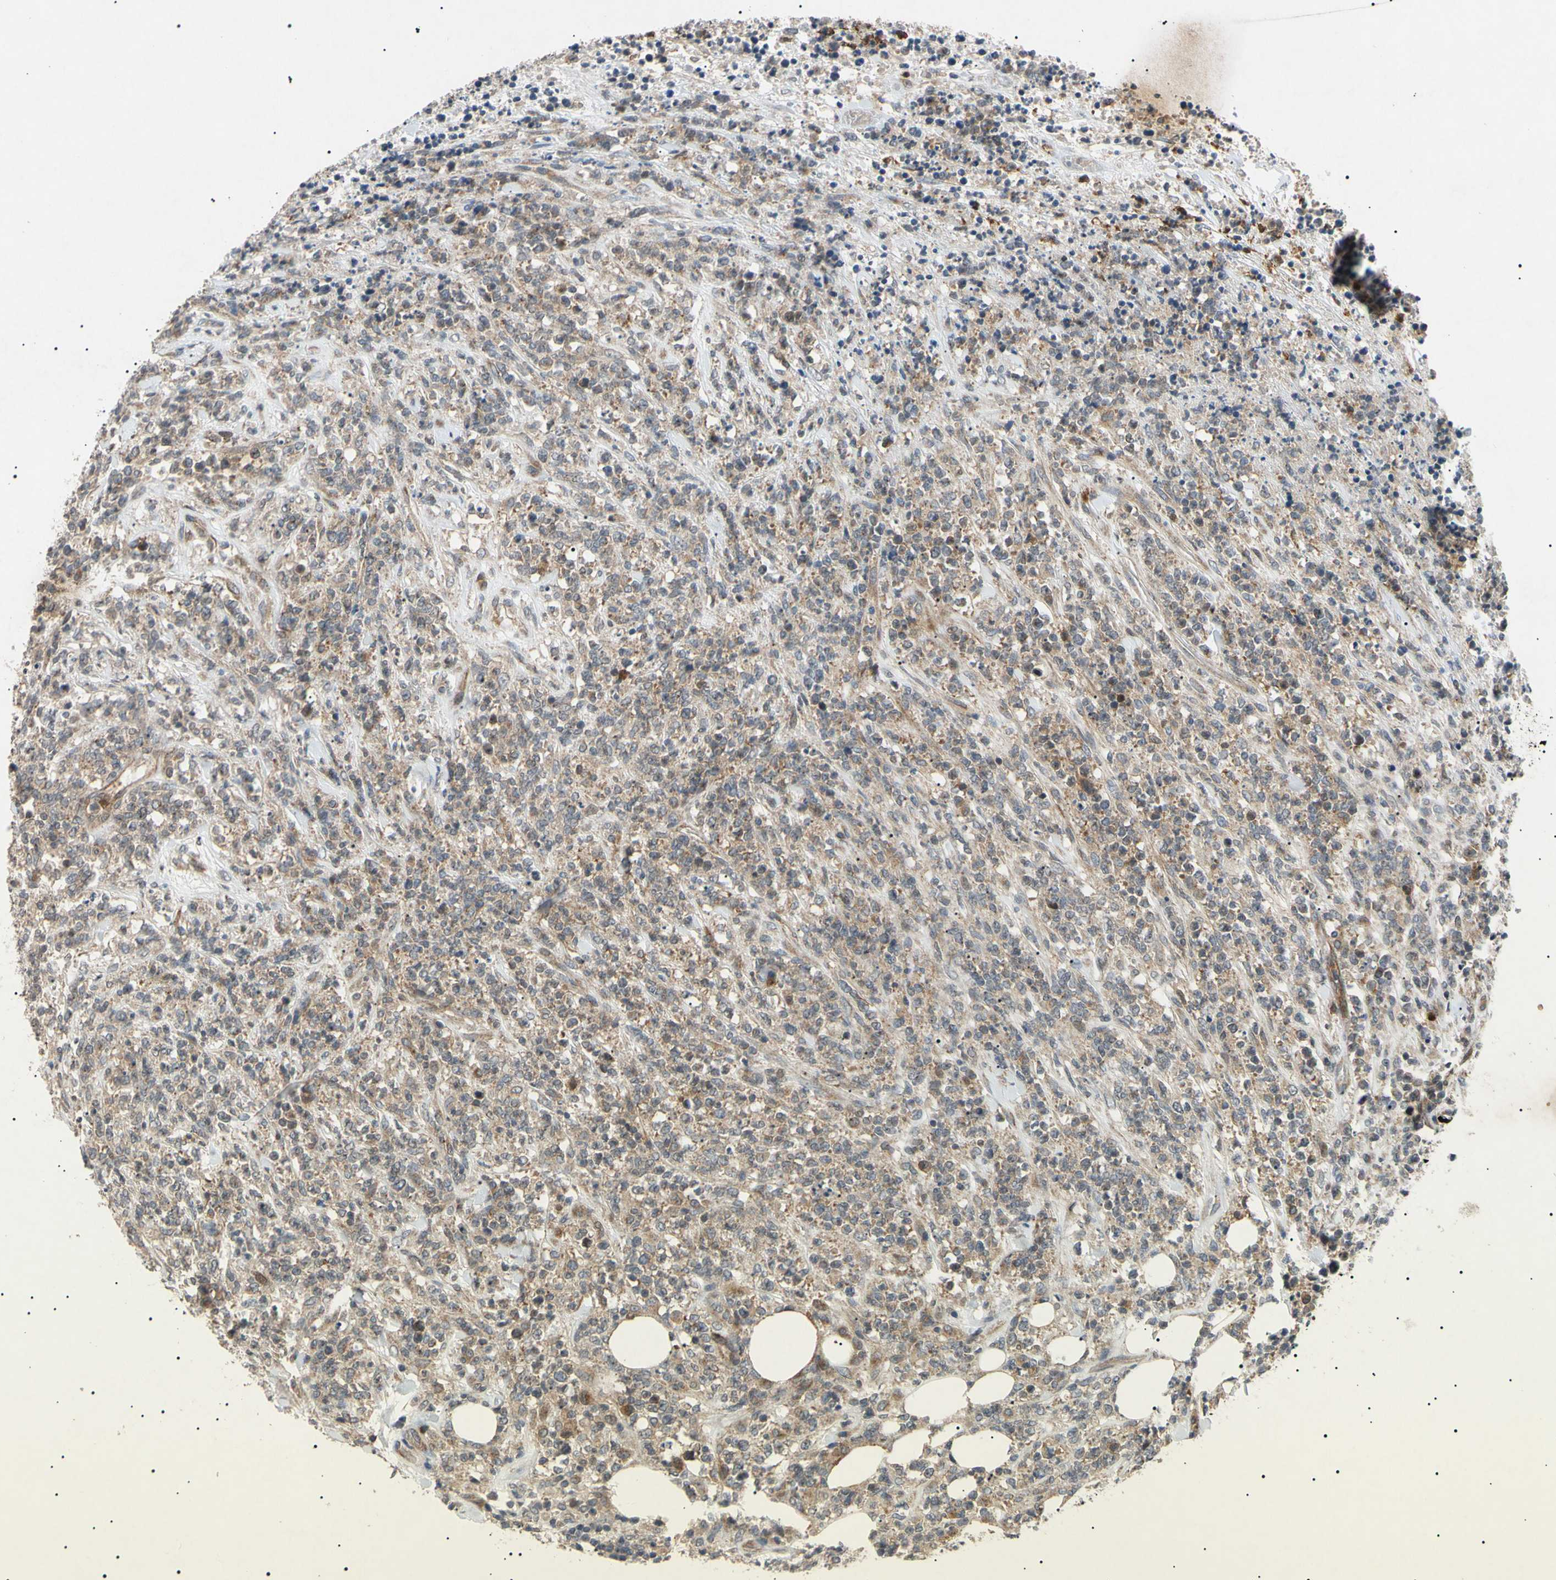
{"staining": {"intensity": "weak", "quantity": "<25%", "location": "cytoplasmic/membranous"}, "tissue": "lymphoma", "cell_type": "Tumor cells", "image_type": "cancer", "snomed": [{"axis": "morphology", "description": "Malignant lymphoma, non-Hodgkin's type, High grade"}, {"axis": "topography", "description": "Soft tissue"}], "caption": "This is an immunohistochemistry histopathology image of lymphoma. There is no expression in tumor cells.", "gene": "TUBB4A", "patient": {"sex": "male", "age": 18}}